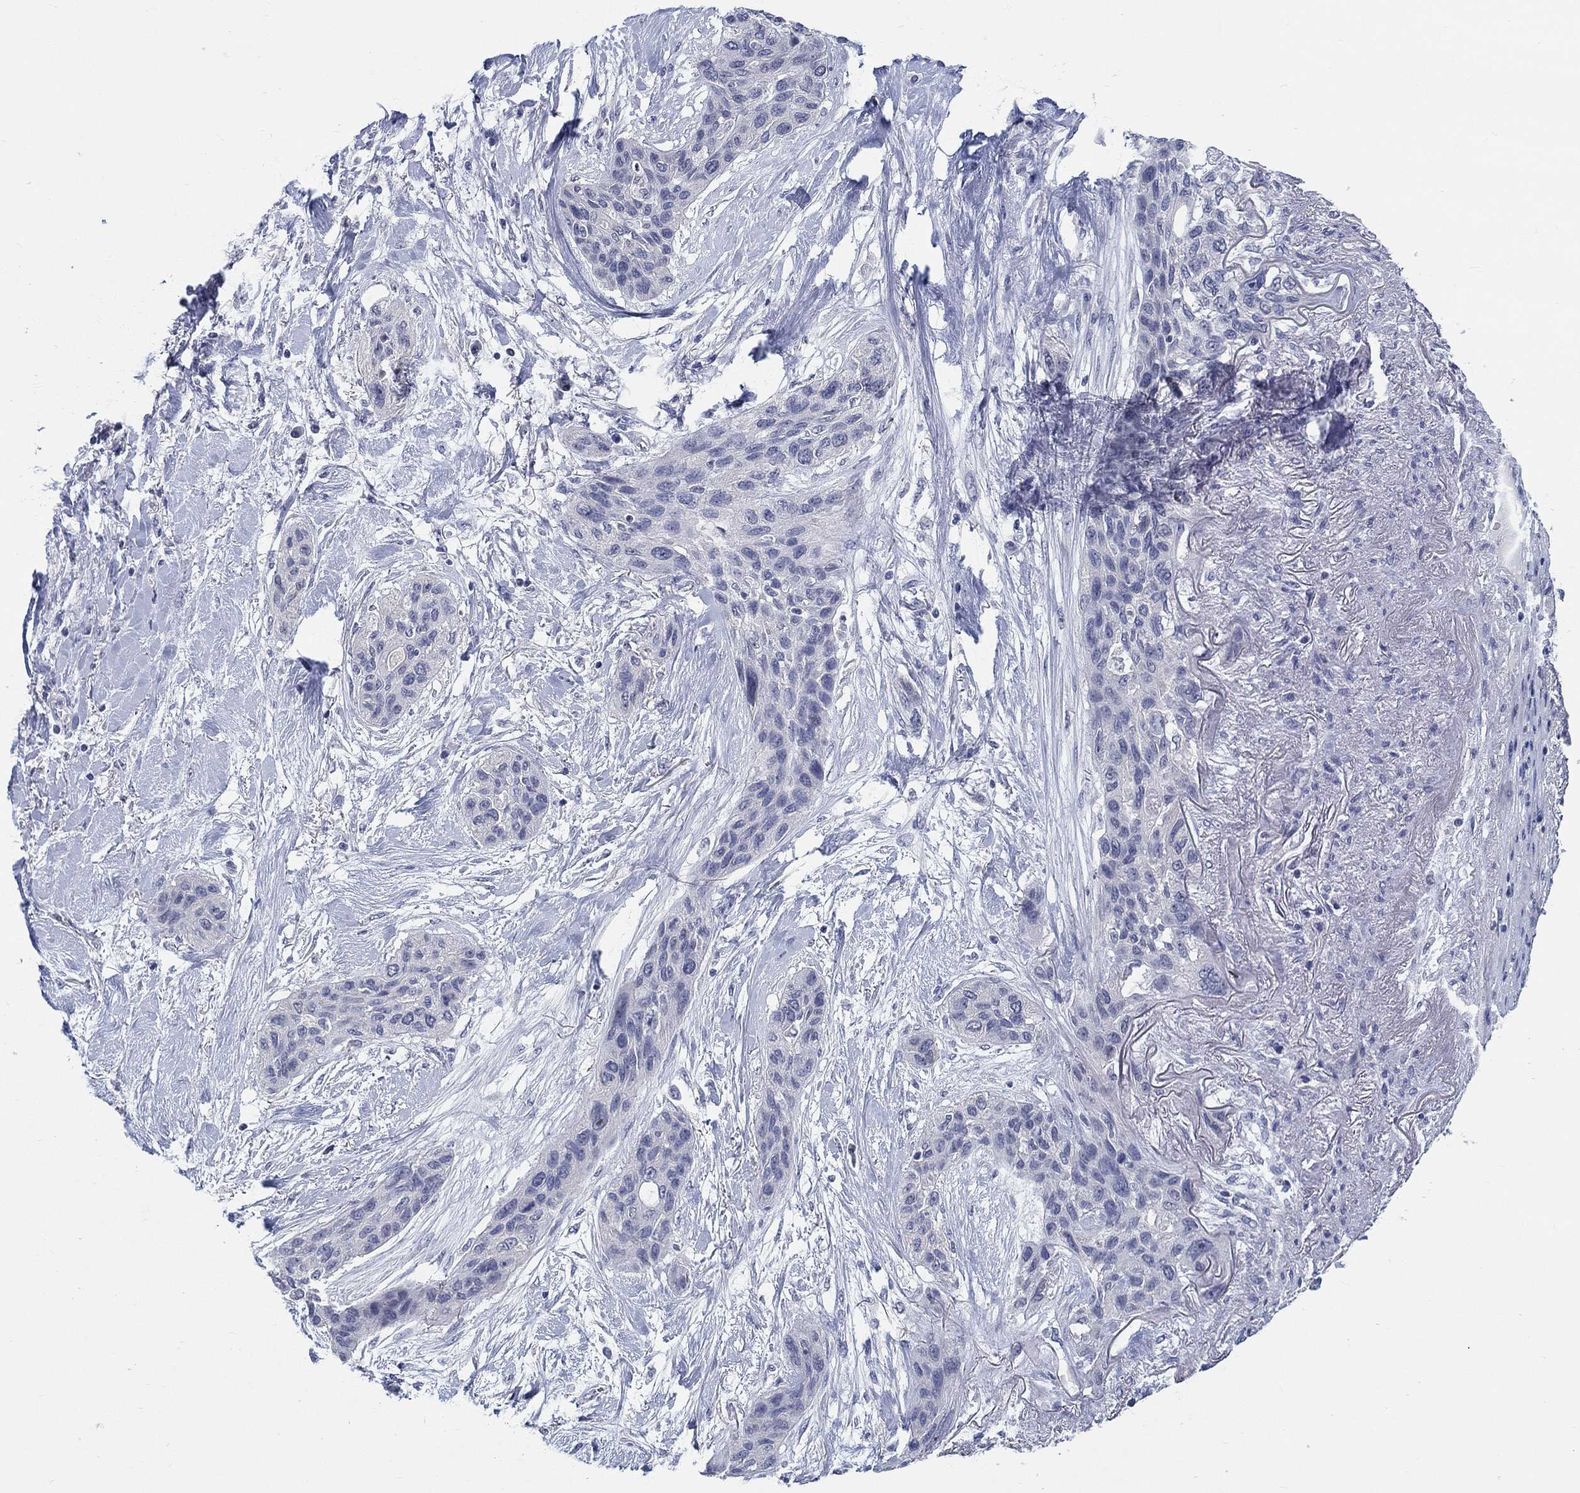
{"staining": {"intensity": "negative", "quantity": "none", "location": "none"}, "tissue": "lung cancer", "cell_type": "Tumor cells", "image_type": "cancer", "snomed": [{"axis": "morphology", "description": "Squamous cell carcinoma, NOS"}, {"axis": "topography", "description": "Lung"}], "caption": "Protein analysis of lung squamous cell carcinoma demonstrates no significant staining in tumor cells.", "gene": "SMIM18", "patient": {"sex": "female", "age": 70}}